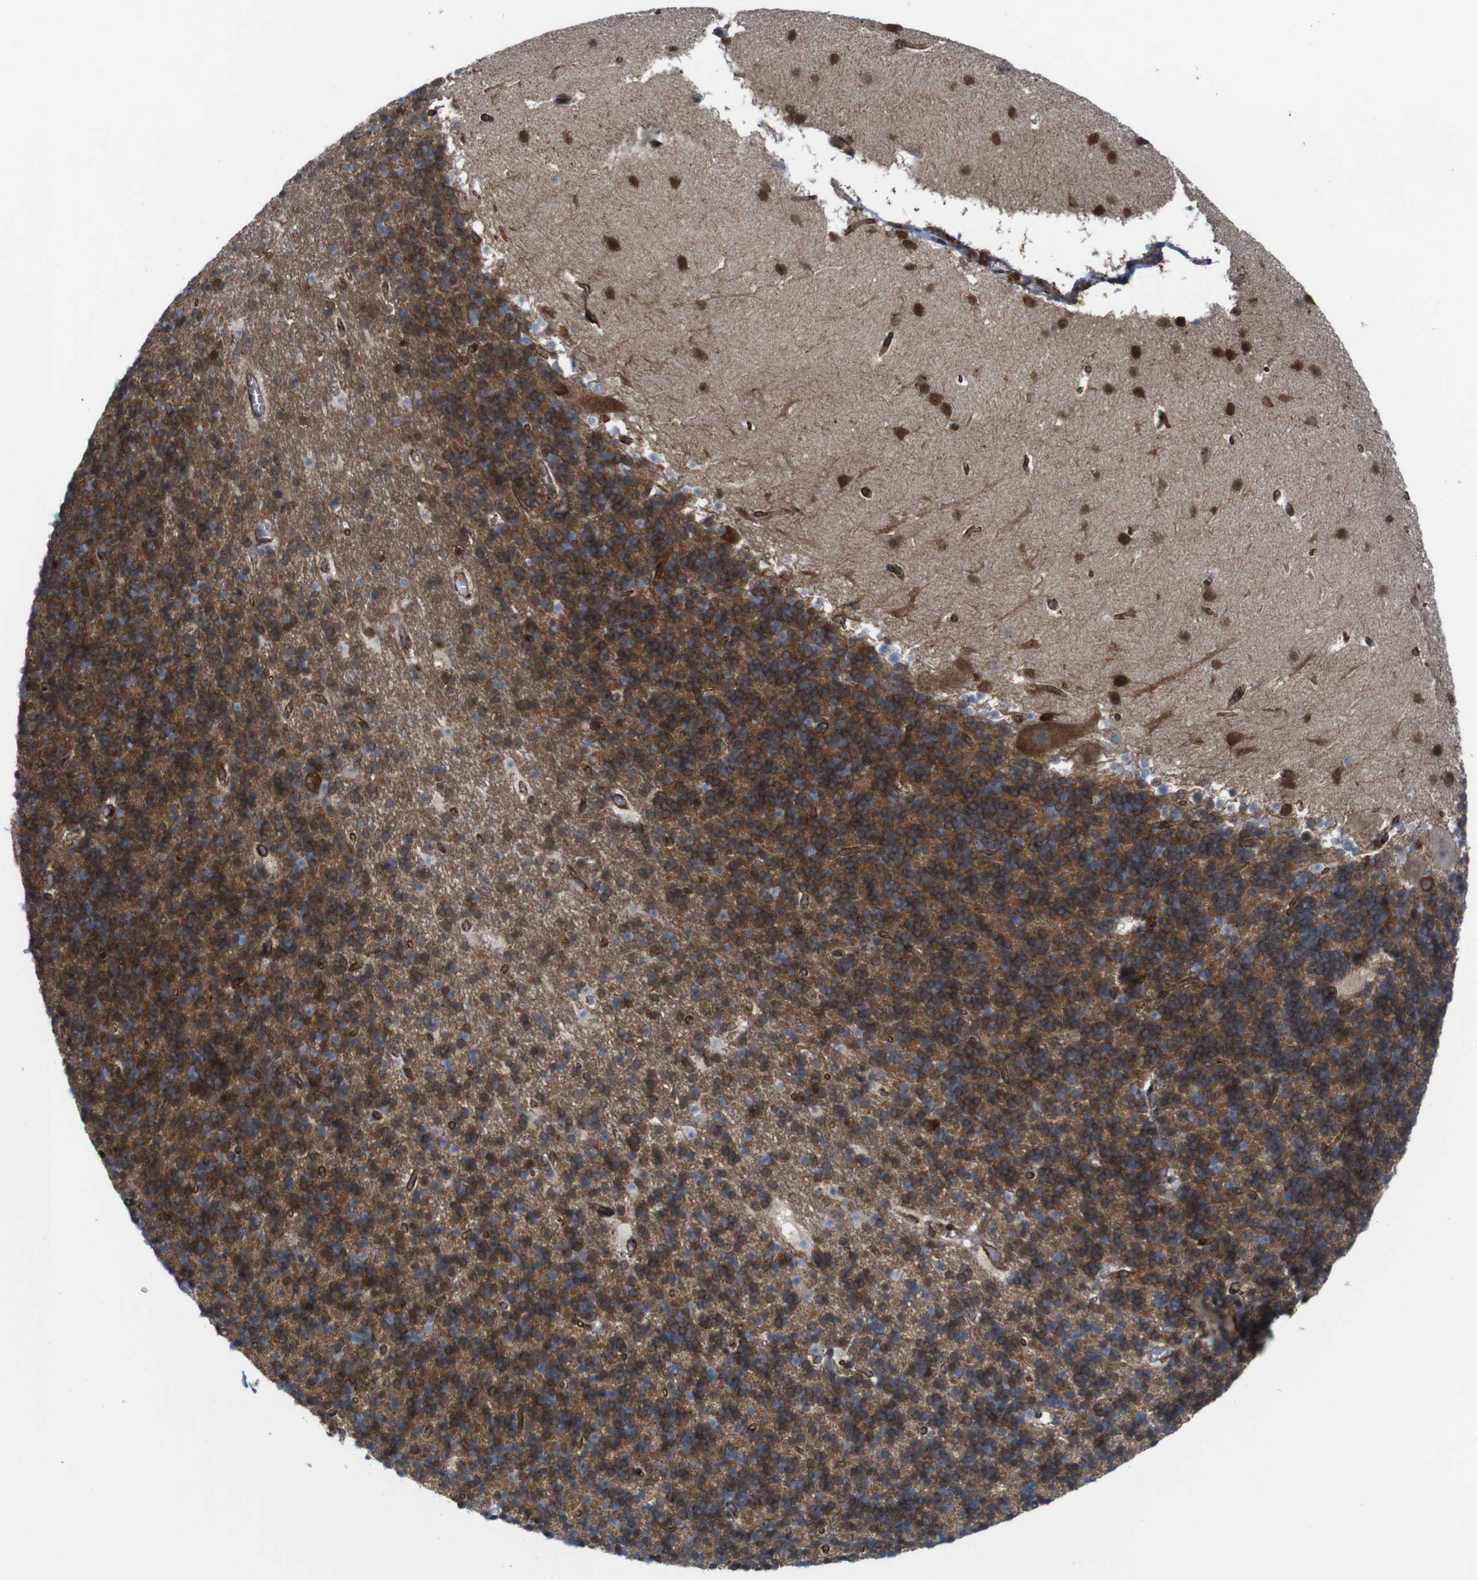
{"staining": {"intensity": "strong", "quantity": ">75%", "location": "cytoplasmic/membranous"}, "tissue": "cerebellum", "cell_type": "Cells in granular layer", "image_type": "normal", "snomed": [{"axis": "morphology", "description": "Normal tissue, NOS"}, {"axis": "topography", "description": "Cerebellum"}], "caption": "Benign cerebellum was stained to show a protein in brown. There is high levels of strong cytoplasmic/membranous positivity in about >75% of cells in granular layer. The staining was performed using DAB to visualize the protein expression in brown, while the nuclei were stained in blue with hematoxylin (Magnification: 20x).", "gene": "PTGER4", "patient": {"sex": "male", "age": 45}}